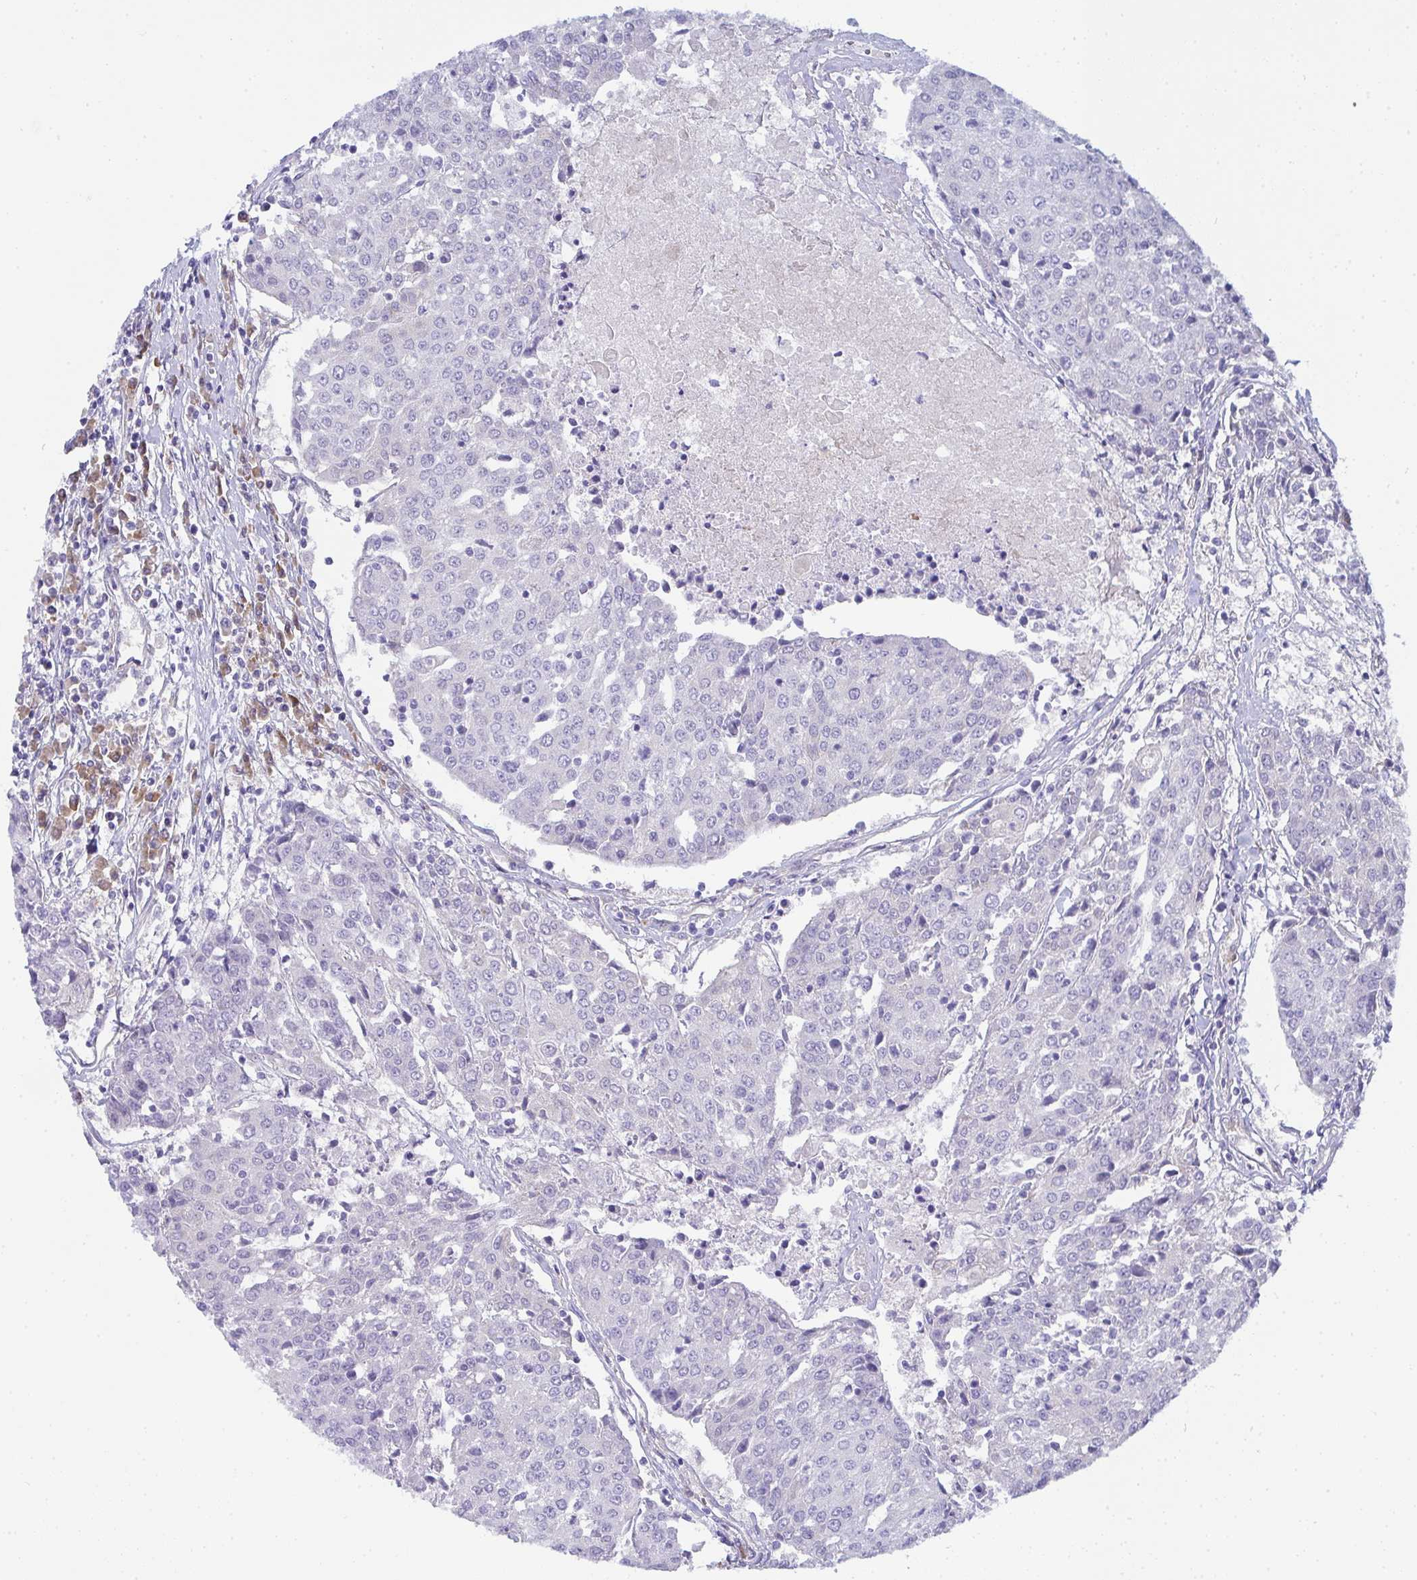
{"staining": {"intensity": "negative", "quantity": "none", "location": "none"}, "tissue": "urothelial cancer", "cell_type": "Tumor cells", "image_type": "cancer", "snomed": [{"axis": "morphology", "description": "Urothelial carcinoma, High grade"}, {"axis": "topography", "description": "Urinary bladder"}], "caption": "Tumor cells show no significant expression in urothelial cancer. (Brightfield microscopy of DAB (3,3'-diaminobenzidine) immunohistochemistry at high magnification).", "gene": "GAB1", "patient": {"sex": "female", "age": 85}}